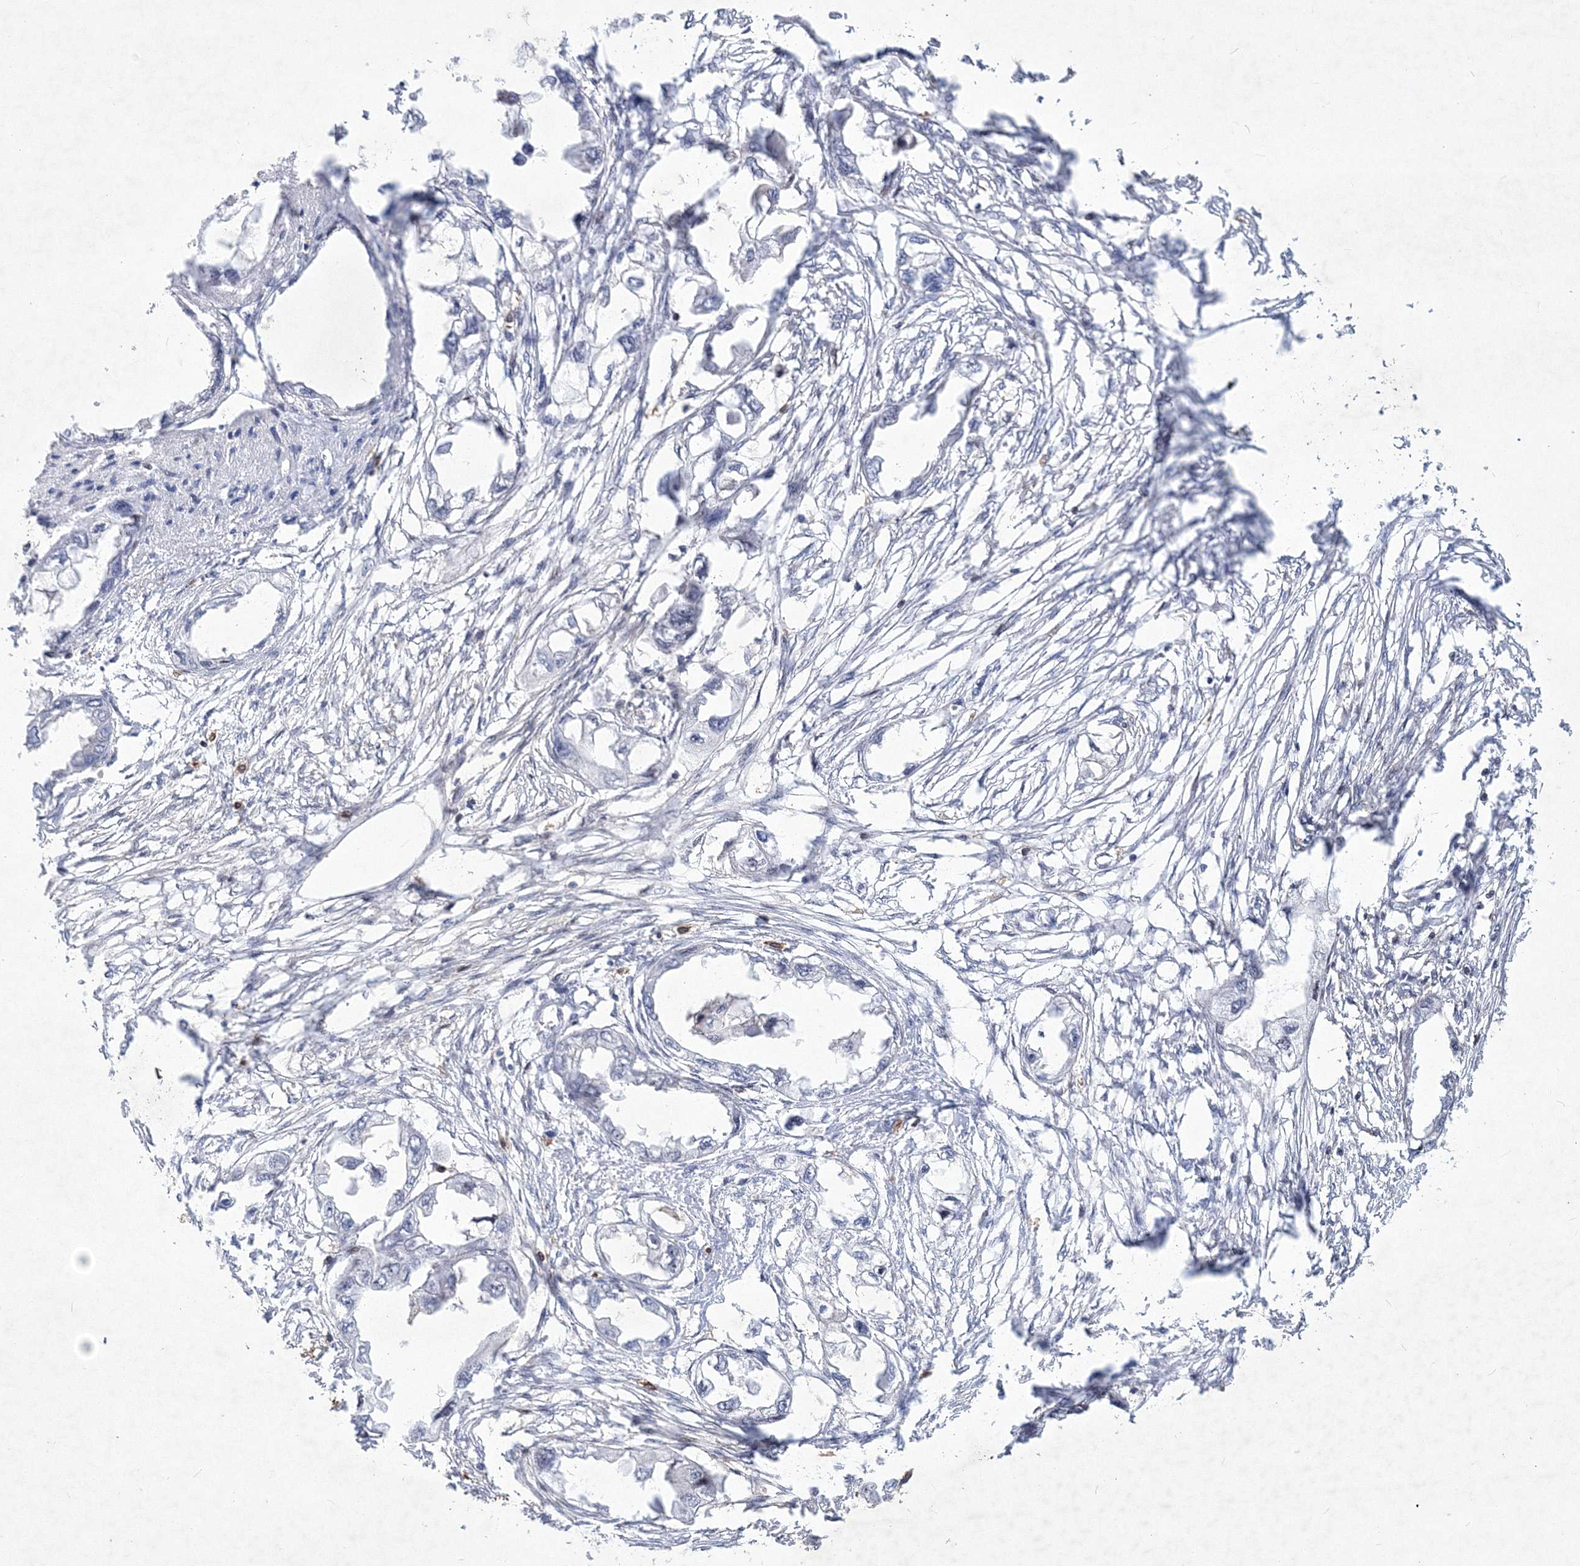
{"staining": {"intensity": "negative", "quantity": "none", "location": "none"}, "tissue": "endometrial cancer", "cell_type": "Tumor cells", "image_type": "cancer", "snomed": [{"axis": "morphology", "description": "Adenocarcinoma, NOS"}, {"axis": "morphology", "description": "Adenocarcinoma, metastatic, NOS"}, {"axis": "topography", "description": "Adipose tissue"}, {"axis": "topography", "description": "Endometrium"}], "caption": "High power microscopy photomicrograph of an immunohistochemistry (IHC) photomicrograph of endometrial cancer (metastatic adenocarcinoma), revealing no significant expression in tumor cells.", "gene": "RNPEPL1", "patient": {"sex": "female", "age": 67}}